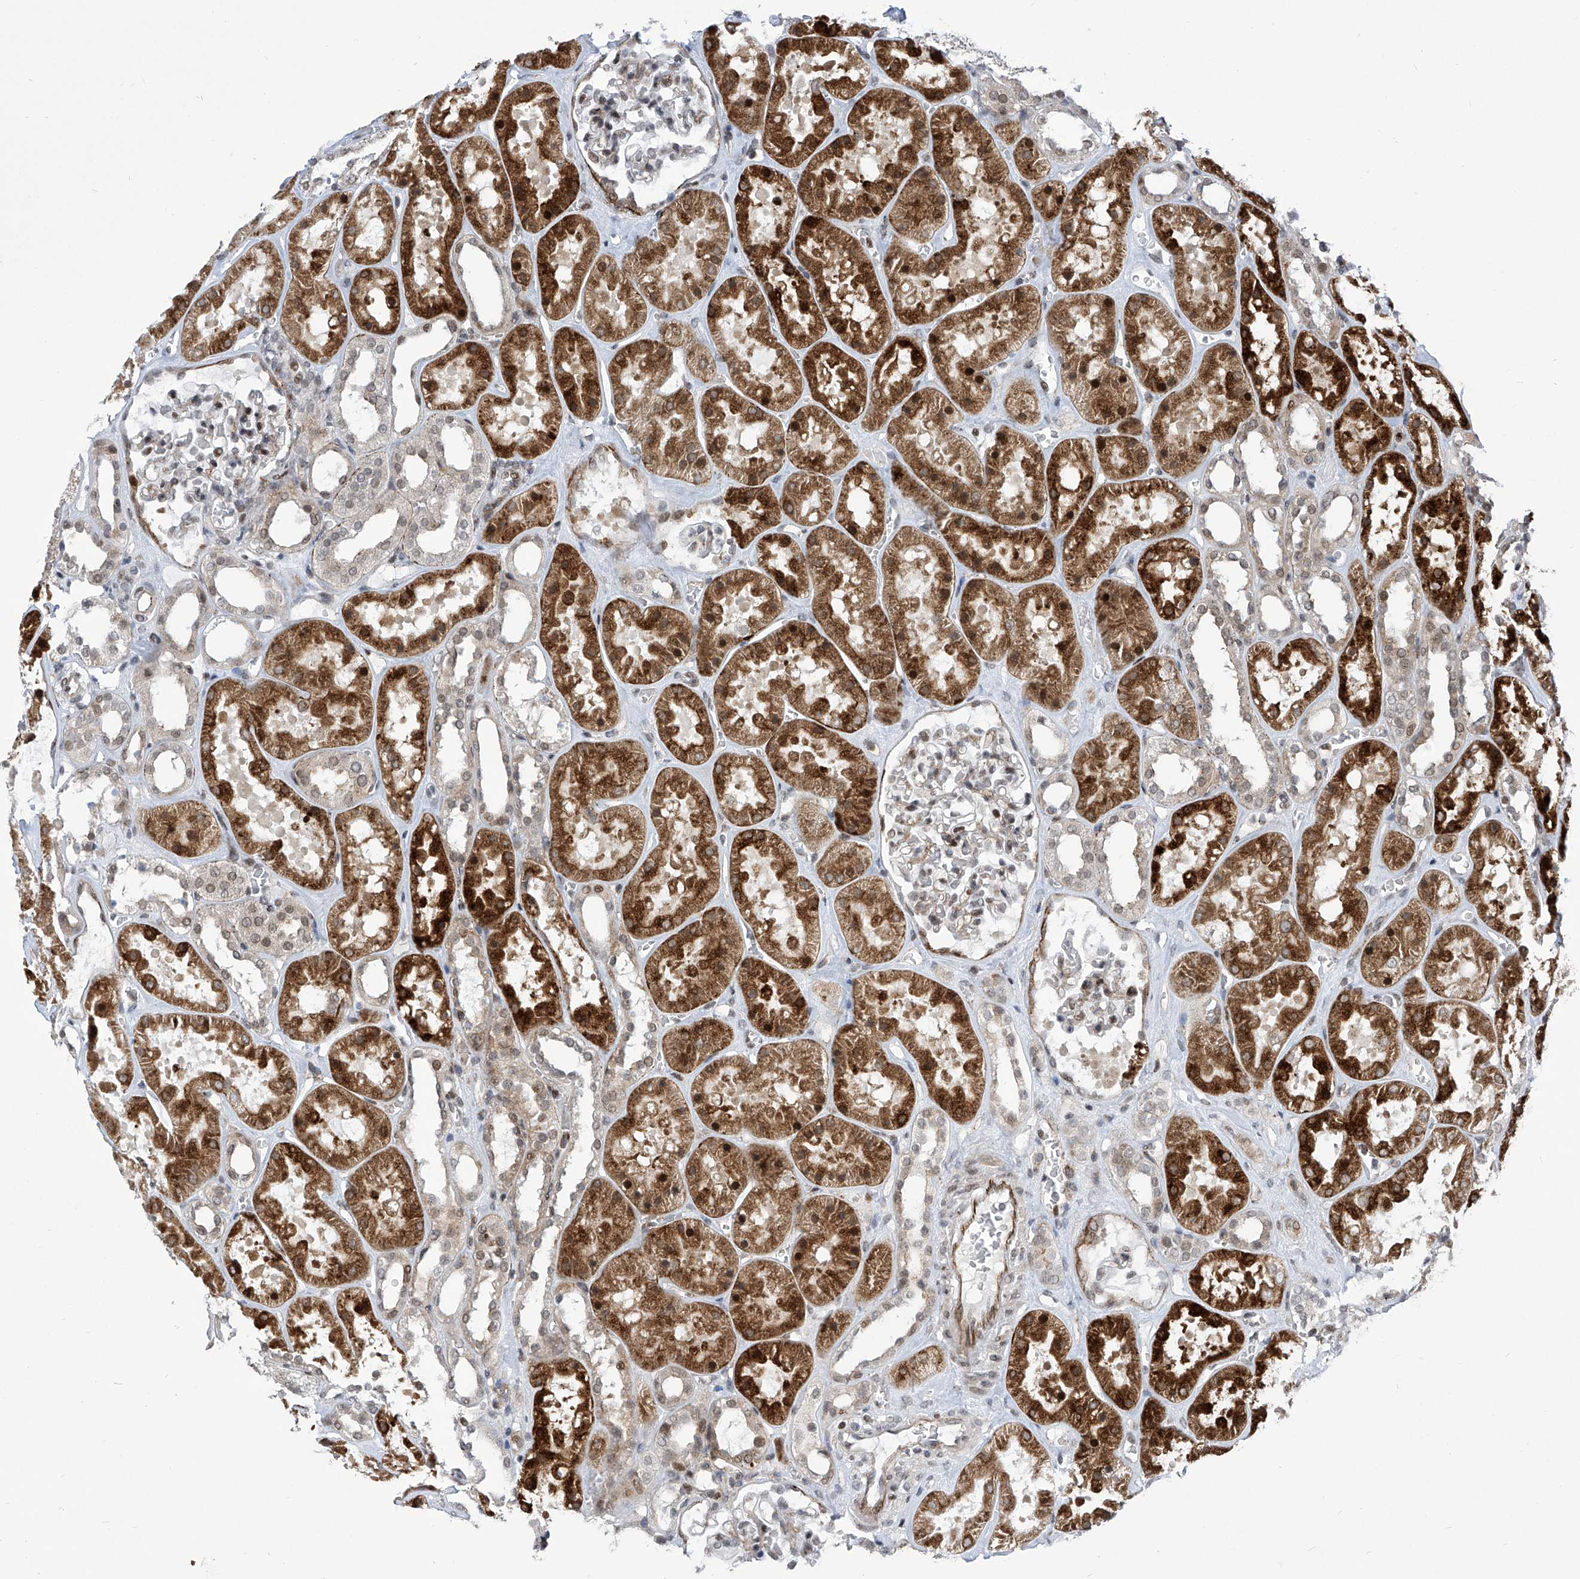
{"staining": {"intensity": "moderate", "quantity": "25%-75%", "location": "nuclear"}, "tissue": "kidney", "cell_type": "Cells in glomeruli", "image_type": "normal", "snomed": [{"axis": "morphology", "description": "Normal tissue, NOS"}, {"axis": "topography", "description": "Kidney"}], "caption": "Immunohistochemical staining of unremarkable kidney exhibits medium levels of moderate nuclear positivity in approximately 25%-75% of cells in glomeruli. Using DAB (3,3'-diaminobenzidine) (brown) and hematoxylin (blue) stains, captured at high magnification using brightfield microscopy.", "gene": "CEP290", "patient": {"sex": "female", "age": 41}}